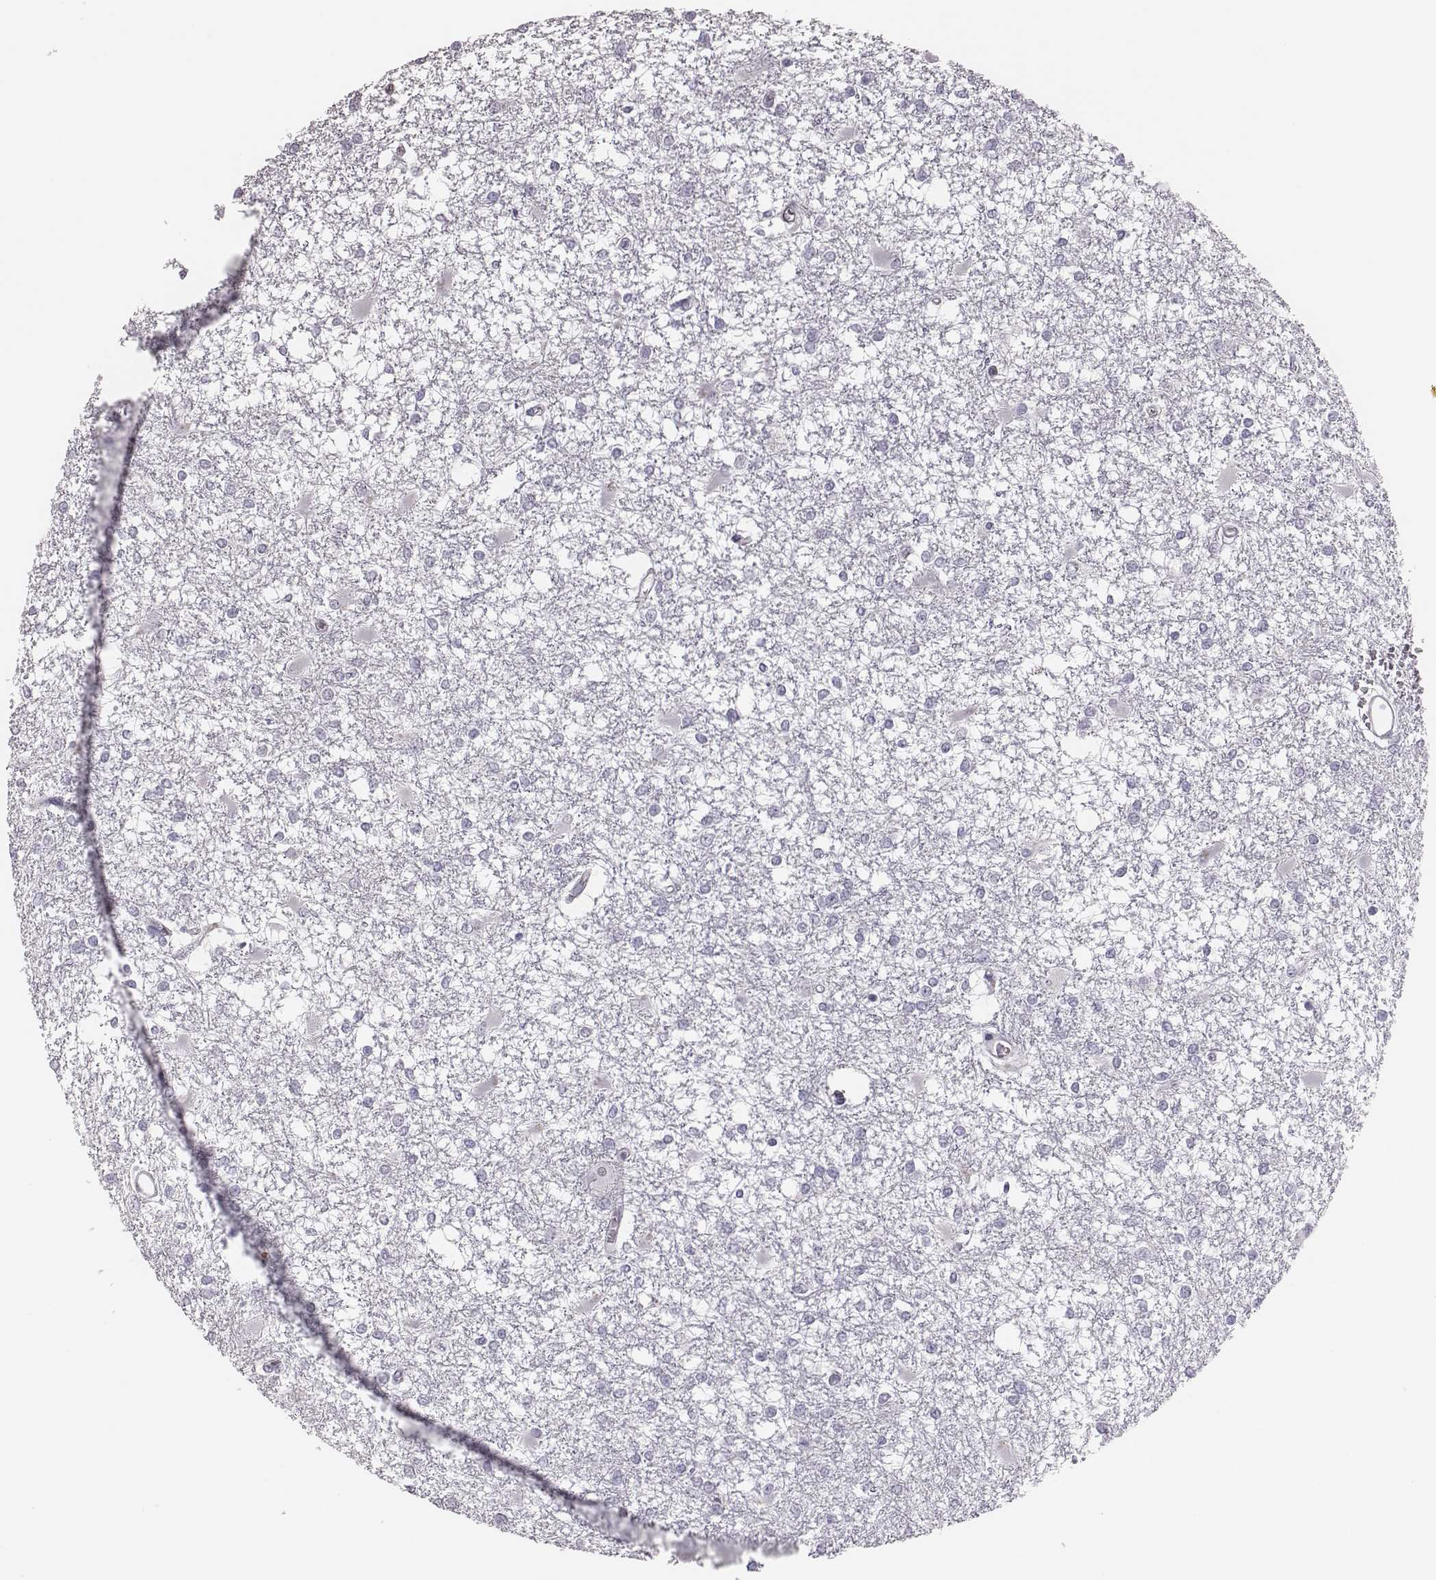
{"staining": {"intensity": "negative", "quantity": "none", "location": "none"}, "tissue": "glioma", "cell_type": "Tumor cells", "image_type": "cancer", "snomed": [{"axis": "morphology", "description": "Glioma, malignant, High grade"}, {"axis": "topography", "description": "Cerebral cortex"}], "caption": "Tumor cells show no significant protein positivity in high-grade glioma (malignant).", "gene": "PBK", "patient": {"sex": "male", "age": 79}}